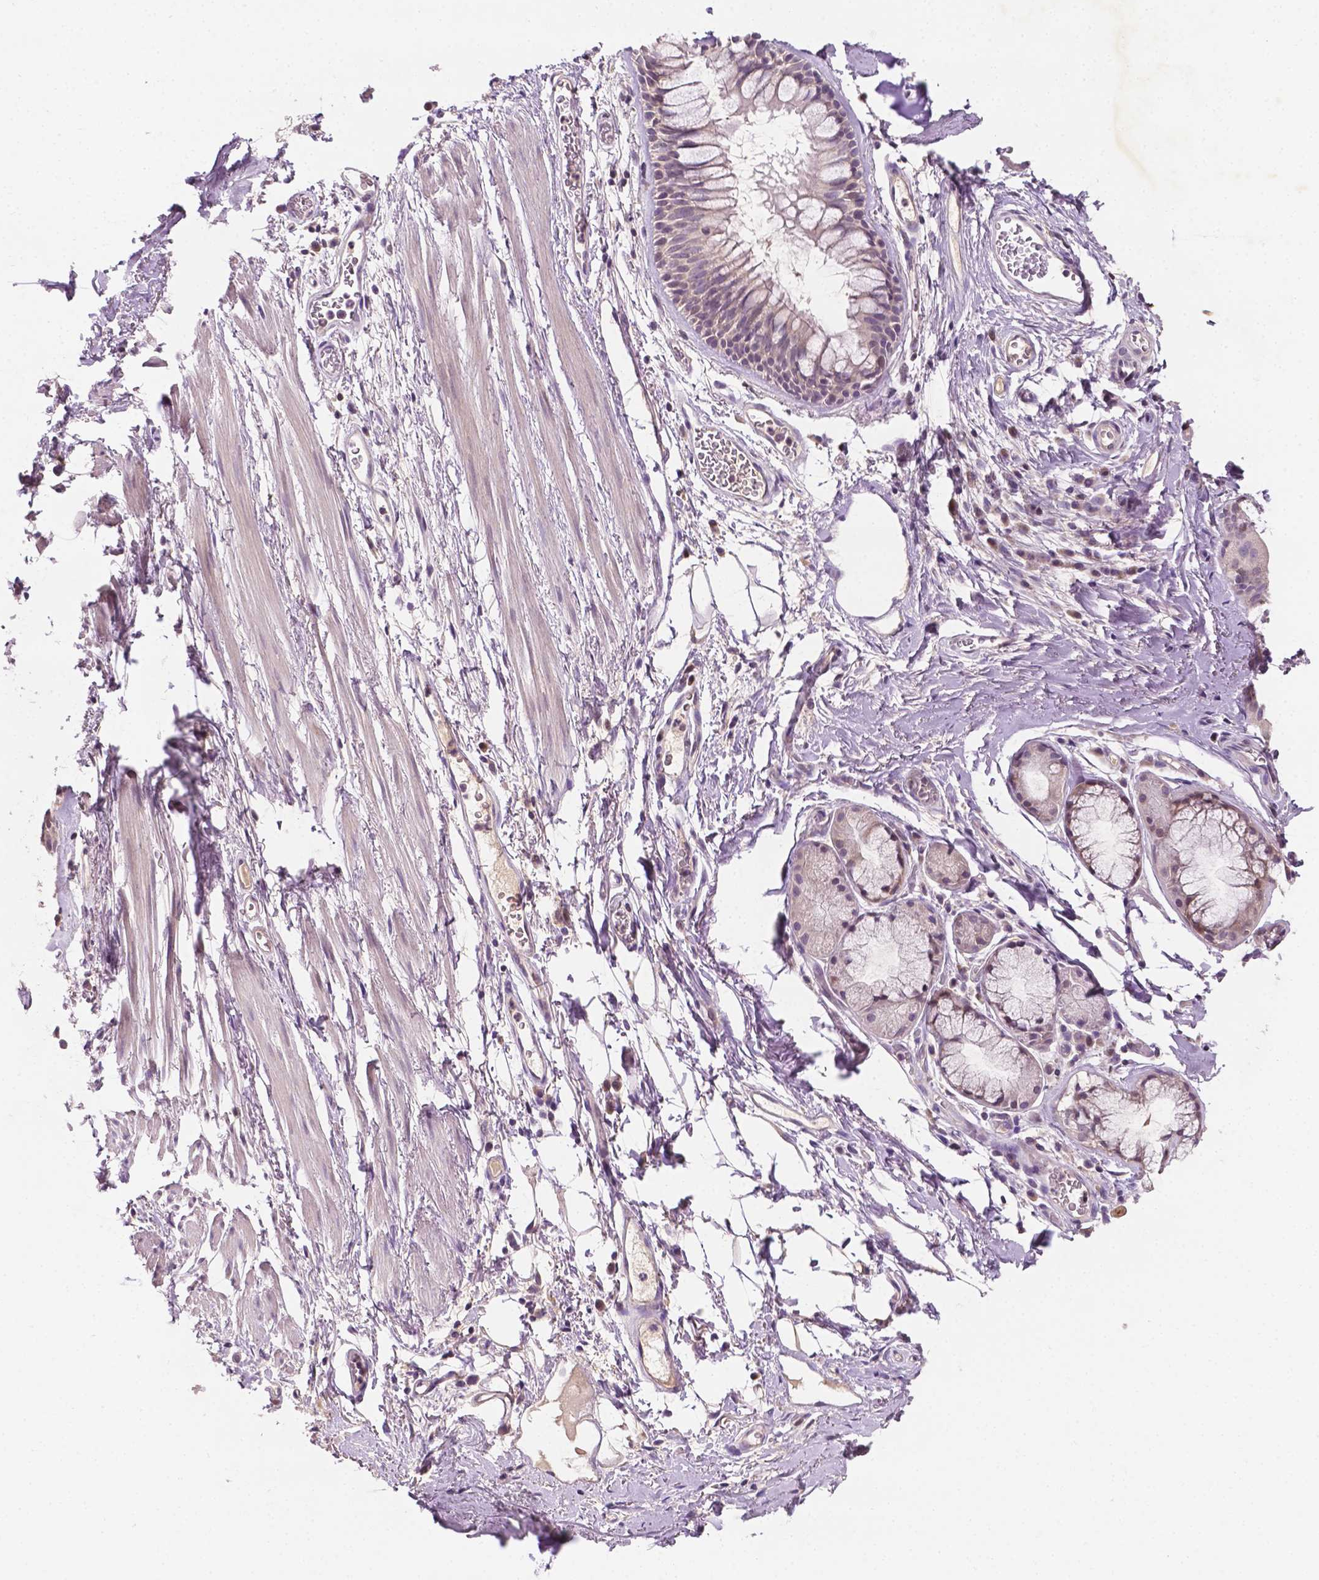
{"staining": {"intensity": "negative", "quantity": "none", "location": "none"}, "tissue": "soft tissue", "cell_type": "Fibroblasts", "image_type": "normal", "snomed": [{"axis": "morphology", "description": "Normal tissue, NOS"}, {"axis": "topography", "description": "Bronchus"}, {"axis": "topography", "description": "Lung"}], "caption": "An immunohistochemistry image of benign soft tissue is shown. There is no staining in fibroblasts of soft tissue. (Brightfield microscopy of DAB immunohistochemistry (IHC) at high magnification).", "gene": "MROH6", "patient": {"sex": "female", "age": 57}}